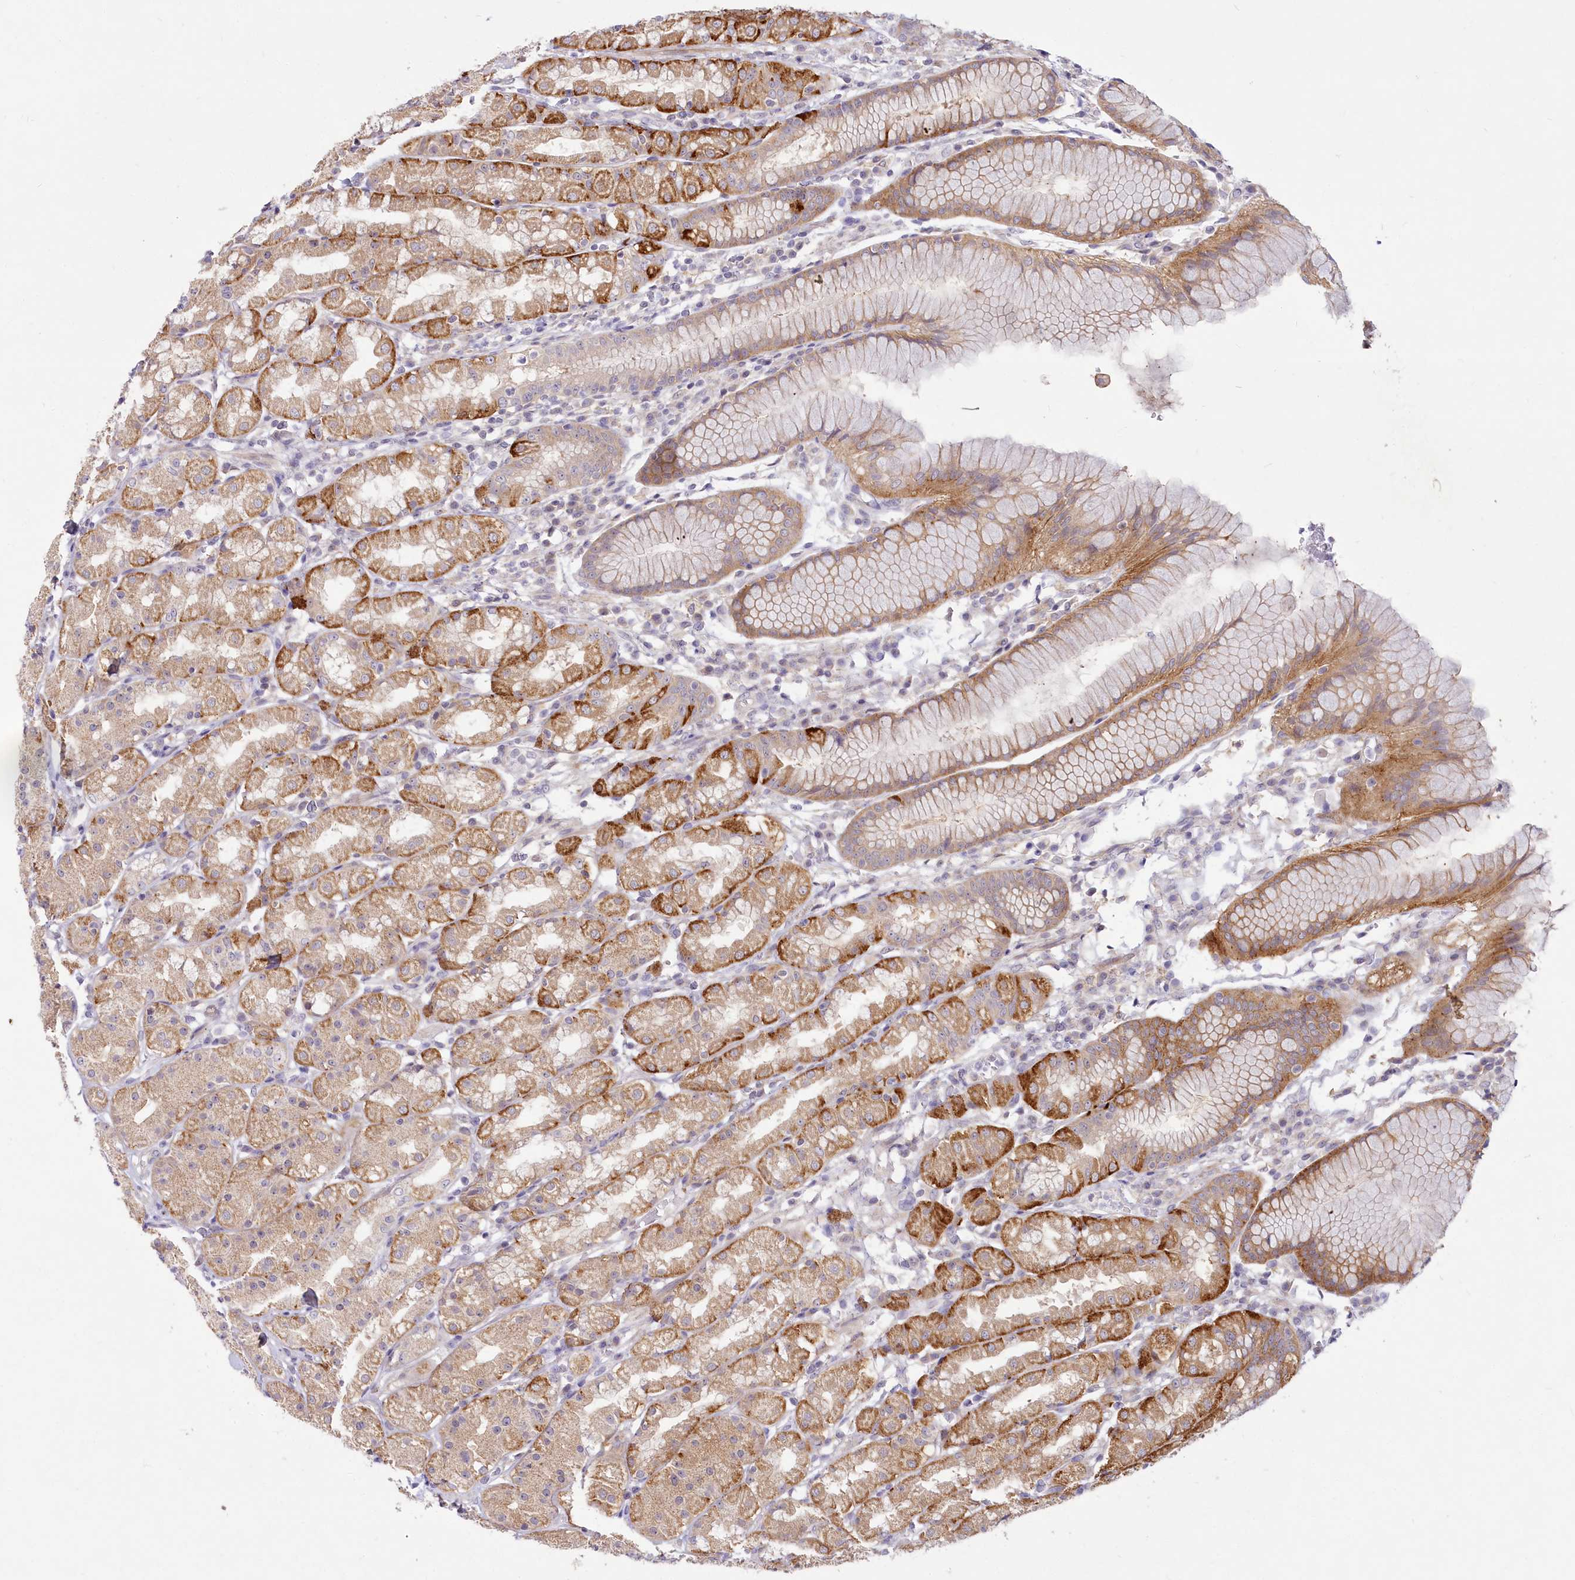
{"staining": {"intensity": "moderate", "quantity": "25%-75%", "location": "cytoplasmic/membranous"}, "tissue": "stomach", "cell_type": "Glandular cells", "image_type": "normal", "snomed": [{"axis": "morphology", "description": "Normal tissue, NOS"}, {"axis": "topography", "description": "Stomach, lower"}], "caption": "Immunohistochemical staining of benign stomach shows 25%-75% levels of moderate cytoplasmic/membranous protein expression in approximately 25%-75% of glandular cells. Immunohistochemistry stains the protein of interest in brown and the nuclei are stained blue.", "gene": "EFHC2", "patient": {"sex": "female", "age": 56}}